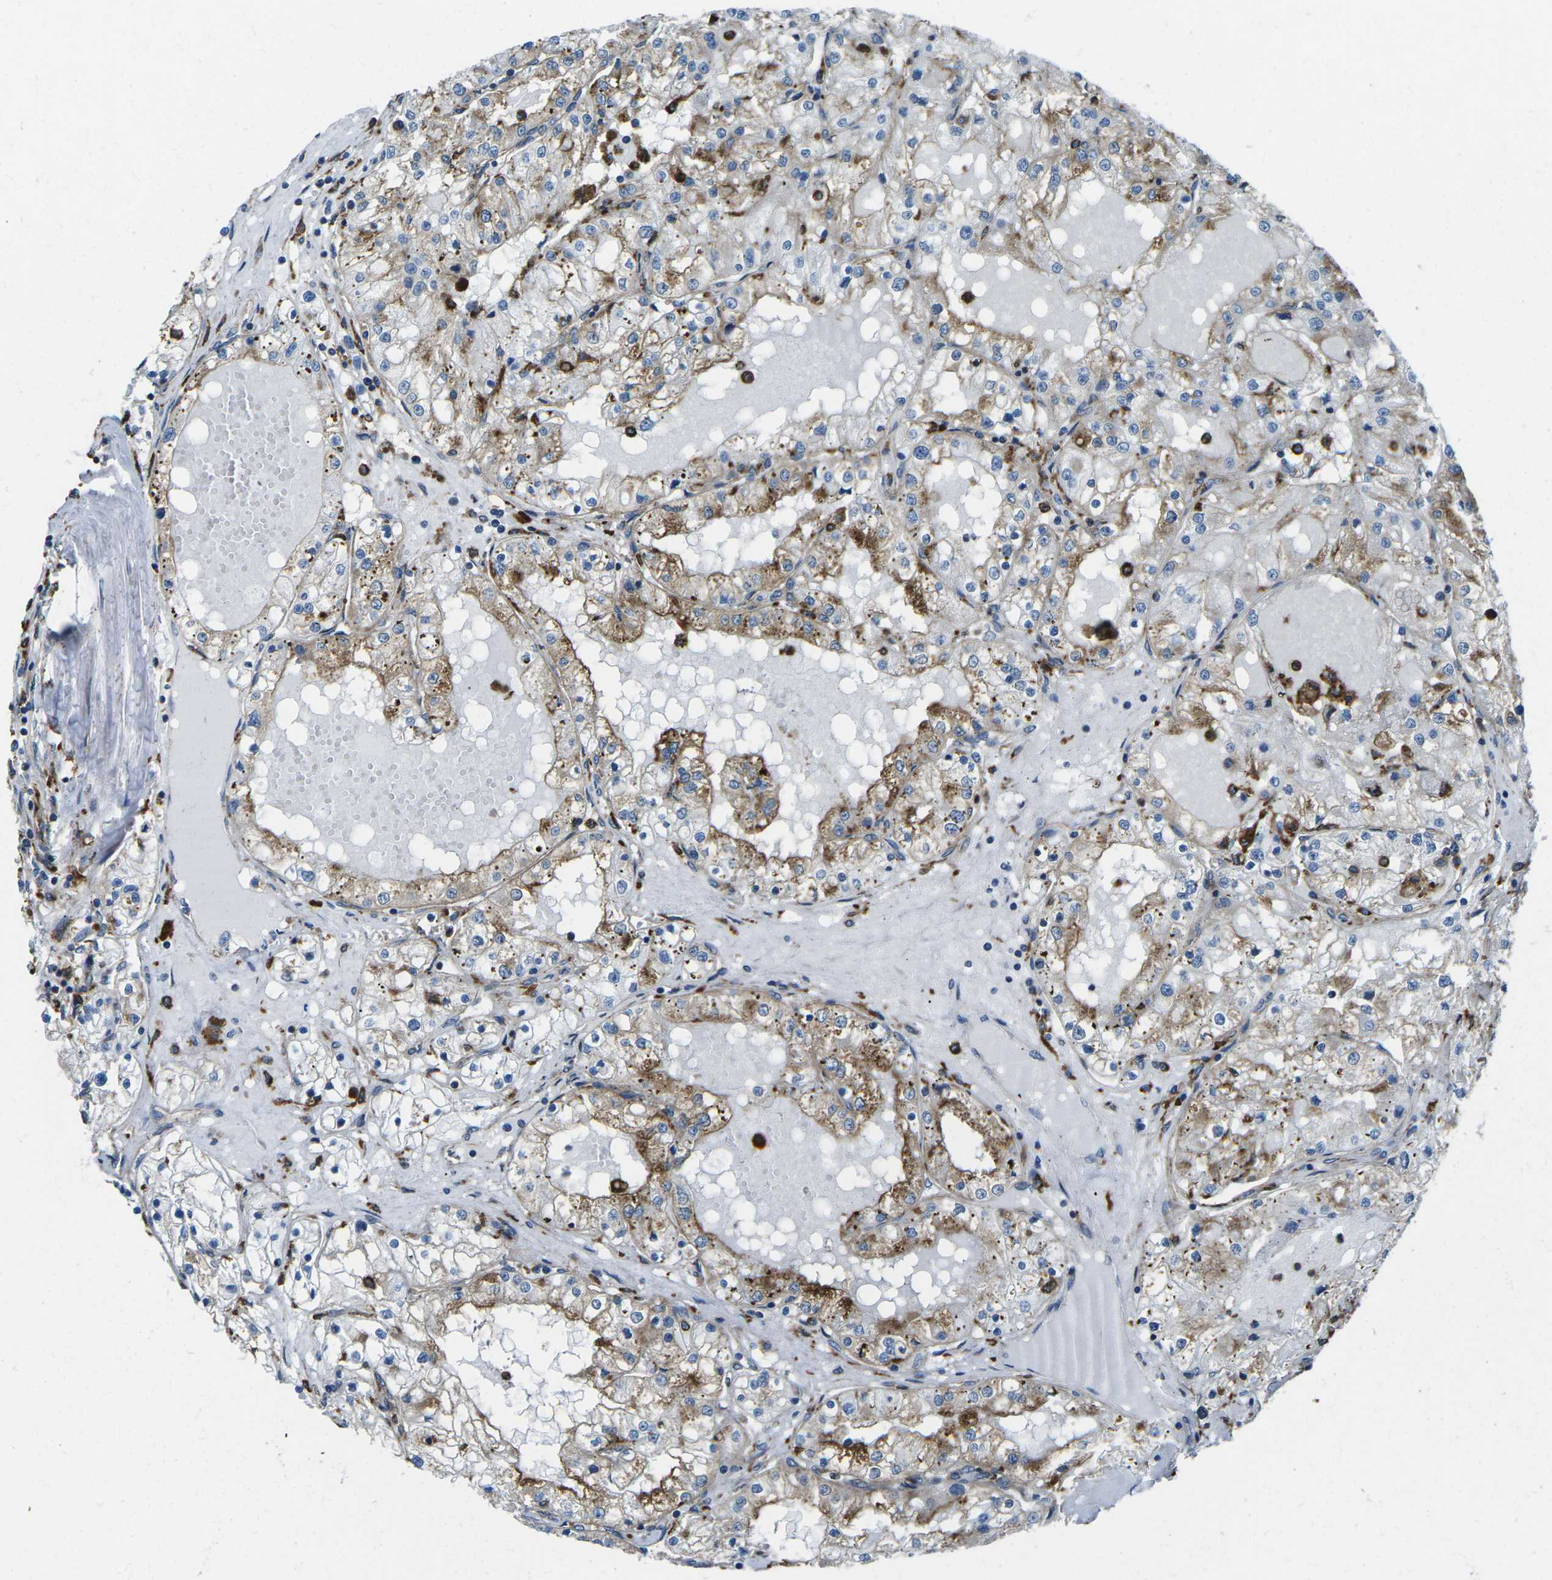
{"staining": {"intensity": "moderate", "quantity": "25%-75%", "location": "cytoplasmic/membranous"}, "tissue": "renal cancer", "cell_type": "Tumor cells", "image_type": "cancer", "snomed": [{"axis": "morphology", "description": "Adenocarcinoma, NOS"}, {"axis": "topography", "description": "Kidney"}], "caption": "Renal cancer (adenocarcinoma) was stained to show a protein in brown. There is medium levels of moderate cytoplasmic/membranous positivity in approximately 25%-75% of tumor cells. Nuclei are stained in blue.", "gene": "CDK17", "patient": {"sex": "male", "age": 68}}